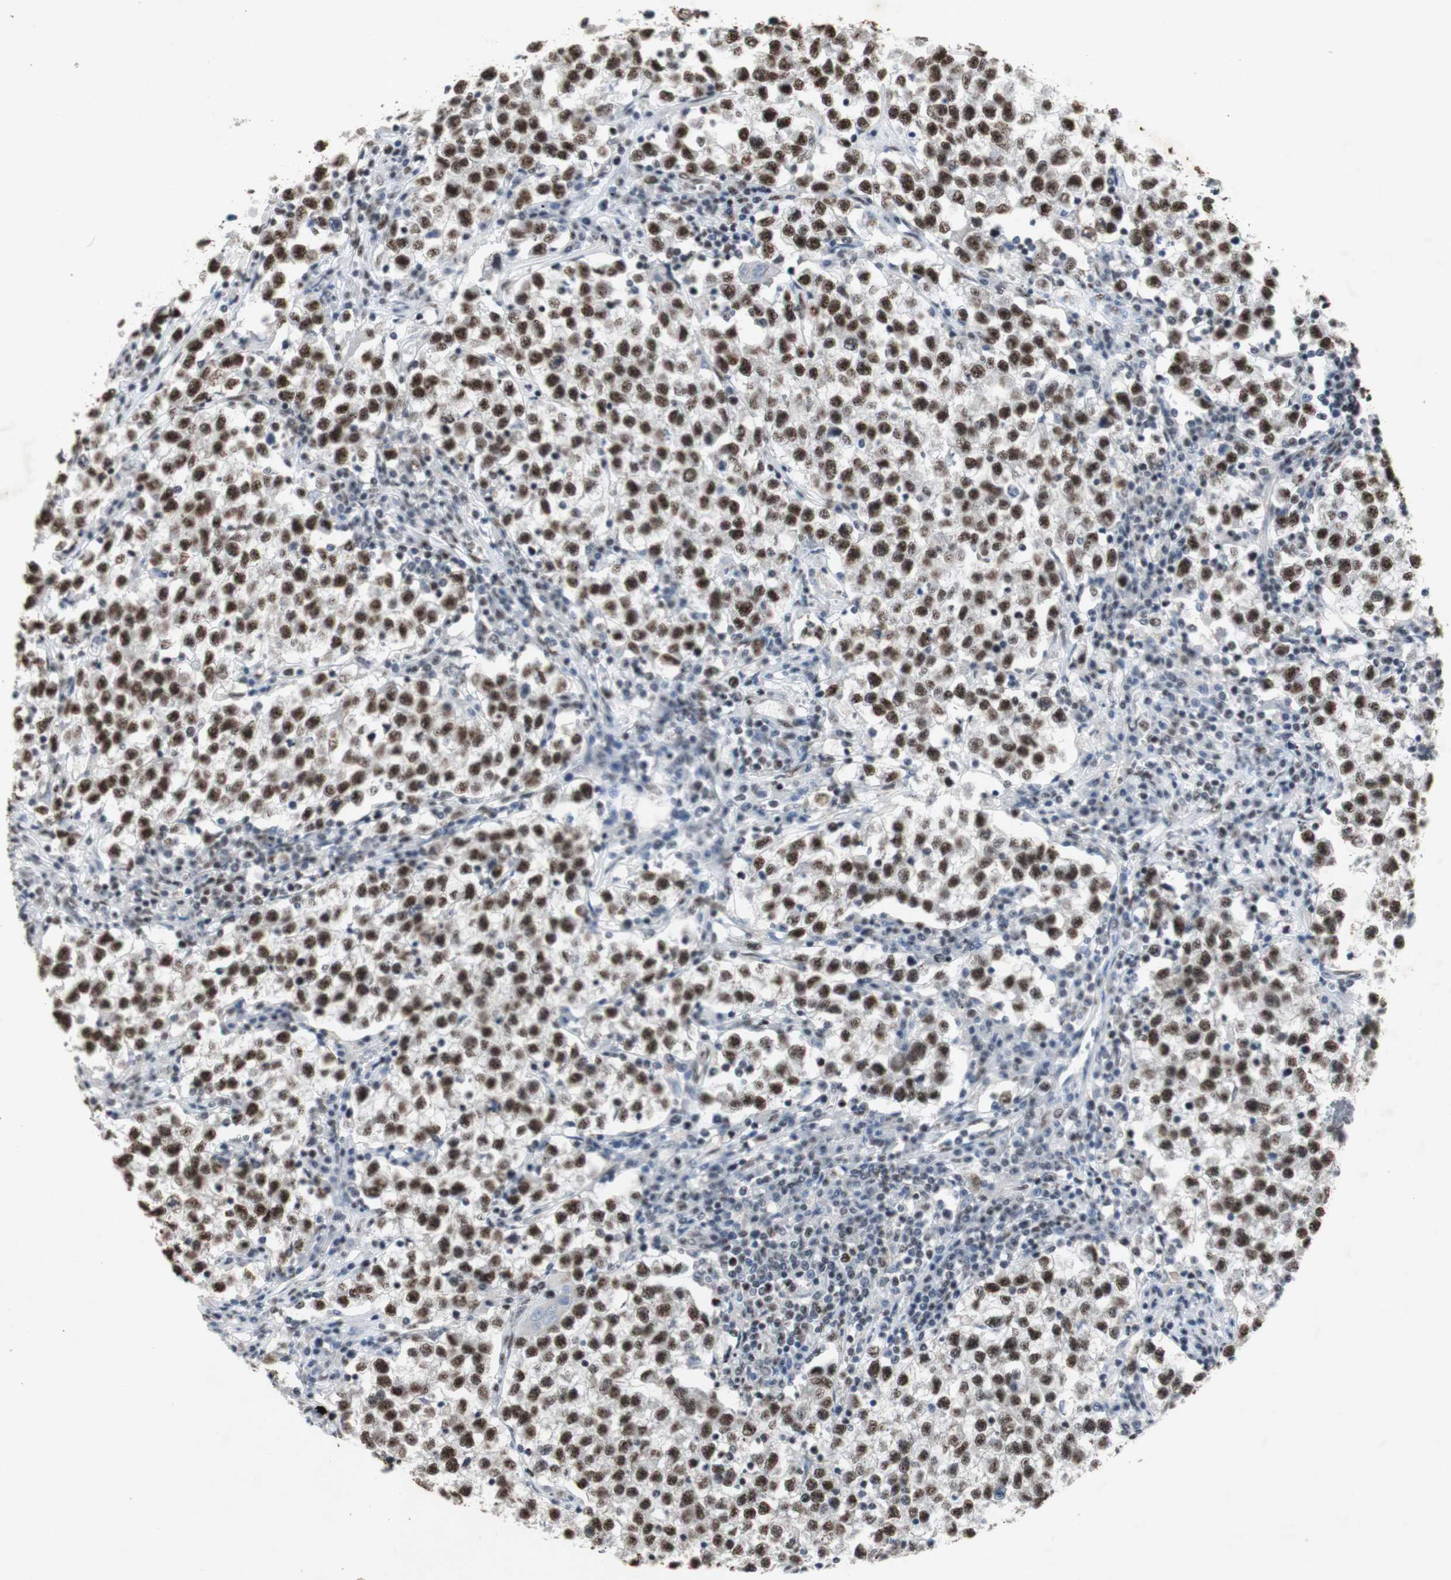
{"staining": {"intensity": "strong", "quantity": ">75%", "location": "nuclear"}, "tissue": "testis cancer", "cell_type": "Tumor cells", "image_type": "cancer", "snomed": [{"axis": "morphology", "description": "Seminoma, NOS"}, {"axis": "topography", "description": "Testis"}], "caption": "Tumor cells demonstrate high levels of strong nuclear staining in approximately >75% of cells in human testis cancer (seminoma).", "gene": "SNRPB", "patient": {"sex": "male", "age": 22}}